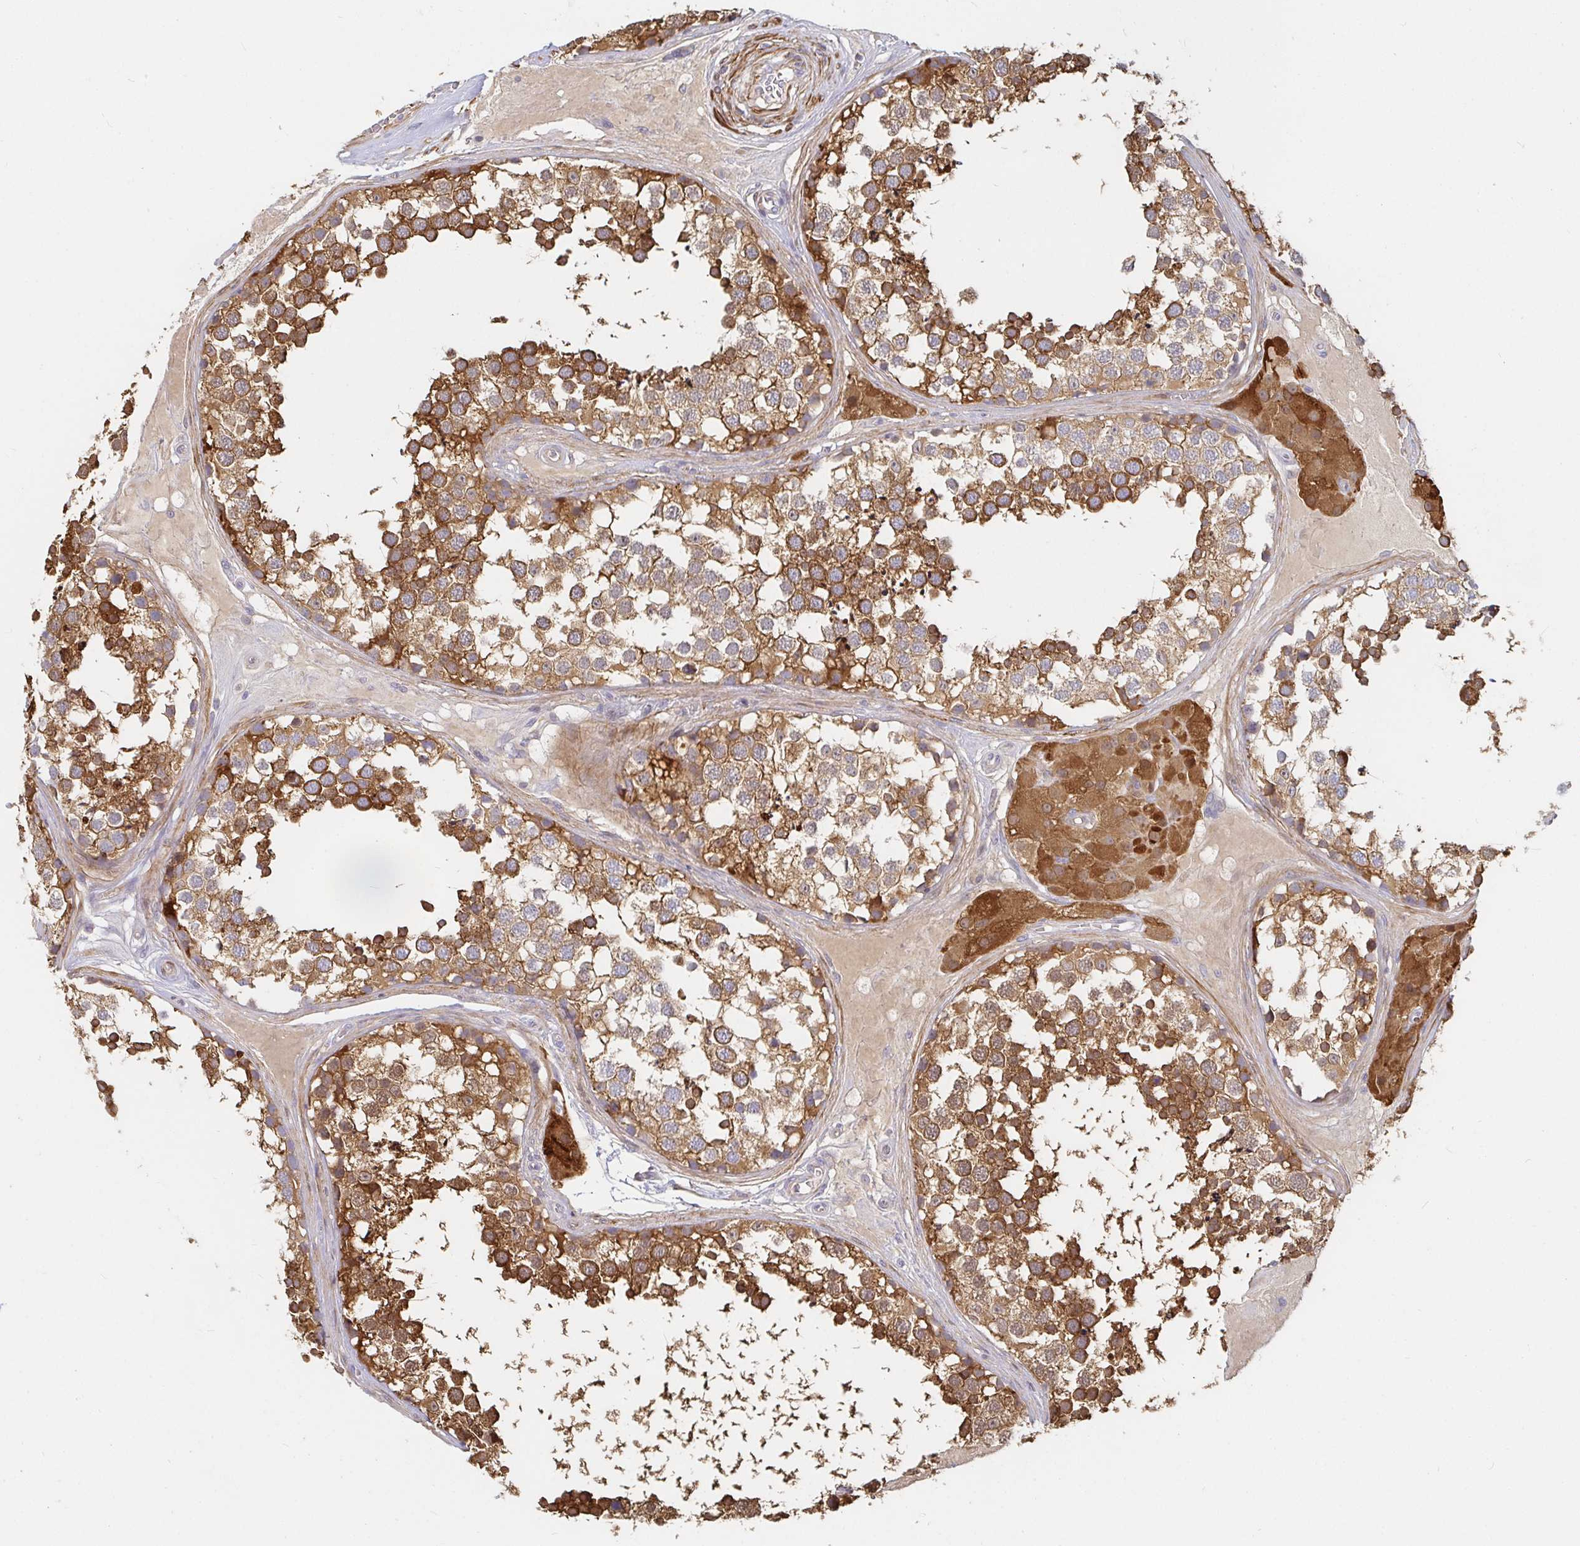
{"staining": {"intensity": "strong", "quantity": ">75%", "location": "cytoplasmic/membranous"}, "tissue": "testis", "cell_type": "Cells in seminiferous ducts", "image_type": "normal", "snomed": [{"axis": "morphology", "description": "Normal tissue, NOS"}, {"axis": "morphology", "description": "Seminoma, NOS"}, {"axis": "topography", "description": "Testis"}], "caption": "Immunohistochemical staining of unremarkable human testis displays high levels of strong cytoplasmic/membranous staining in about >75% of cells in seminiferous ducts. (Stains: DAB in brown, nuclei in blue, Microscopy: brightfield microscopy at high magnification).", "gene": "SSH2", "patient": {"sex": "male", "age": 65}}